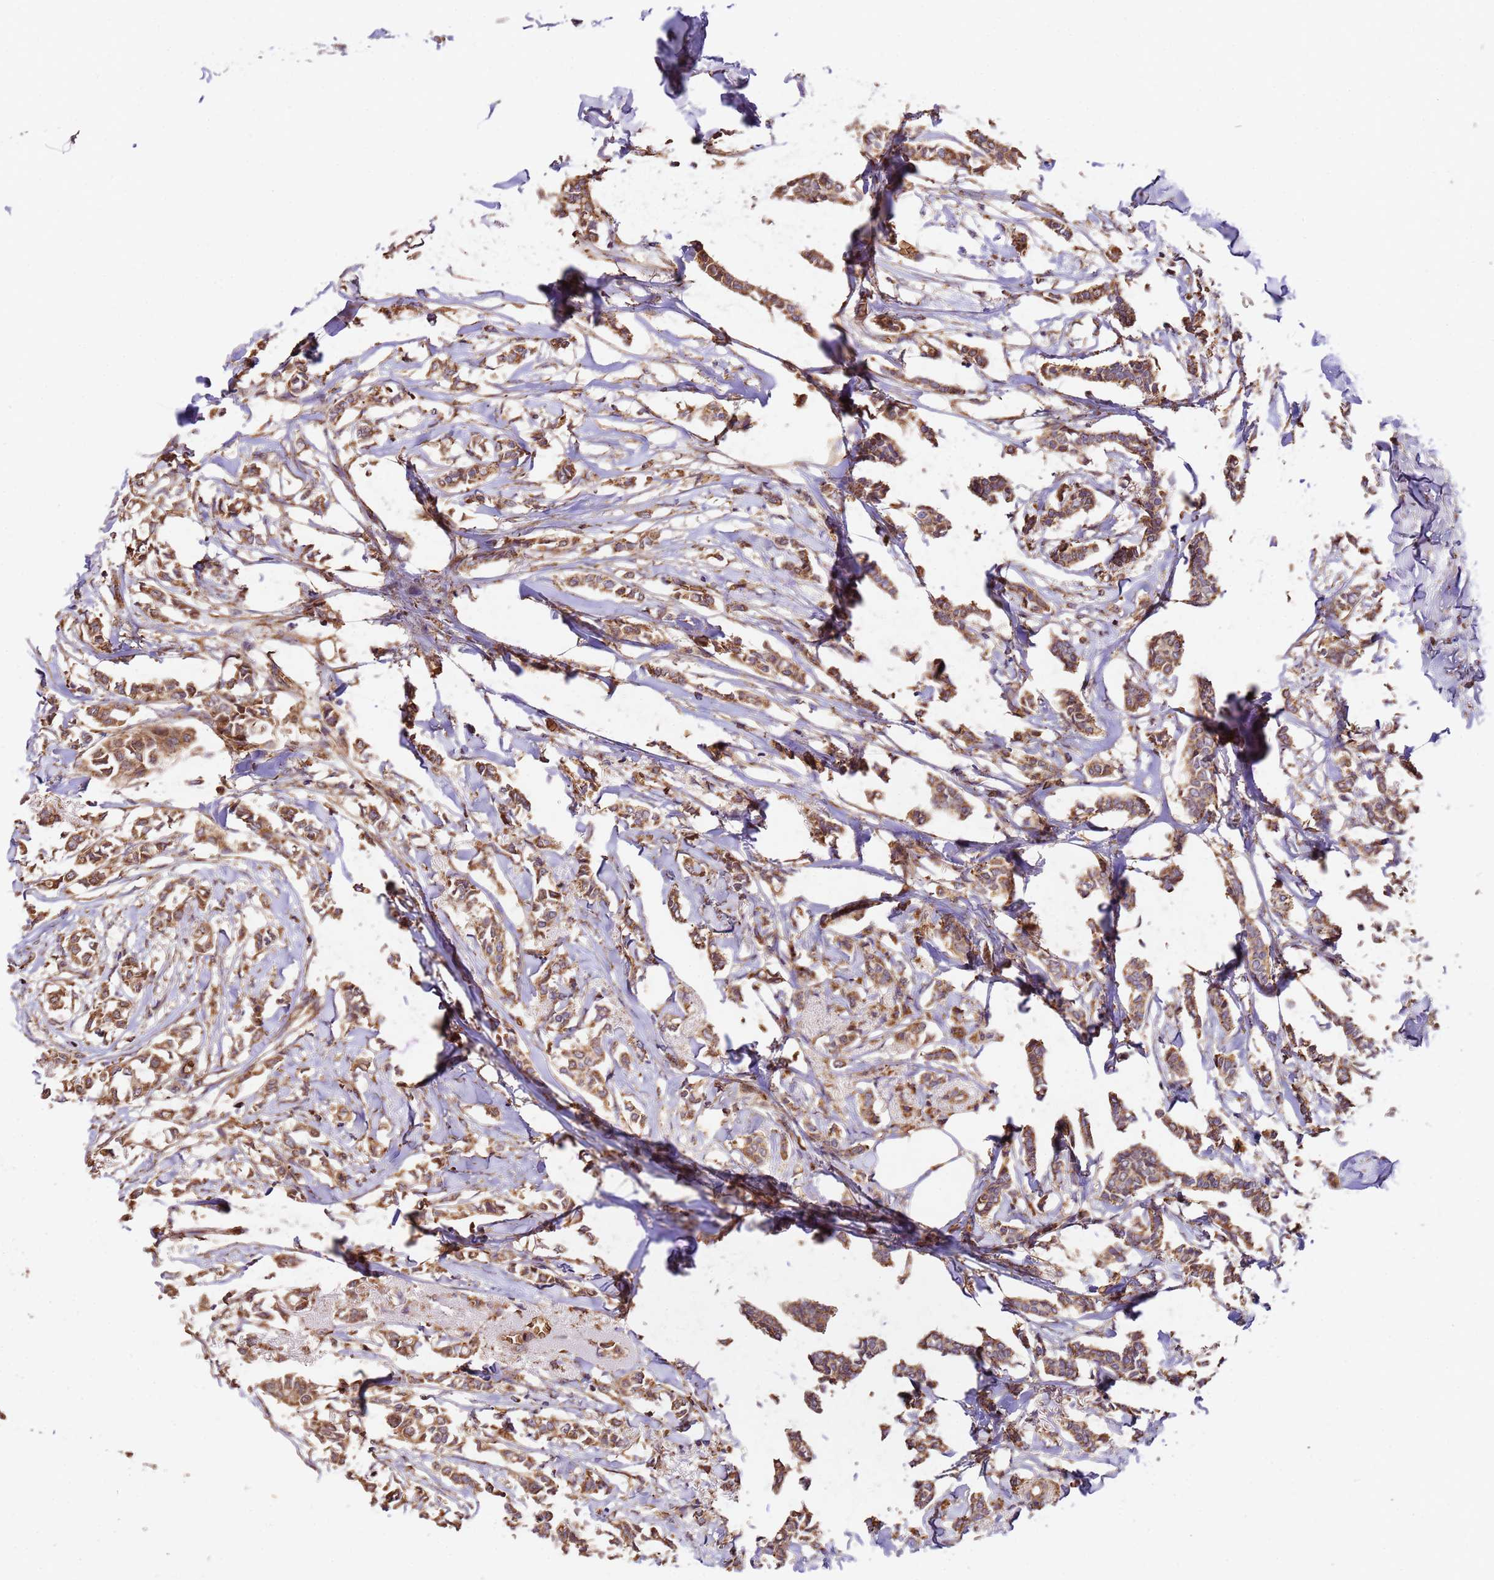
{"staining": {"intensity": "moderate", "quantity": ">75%", "location": "cytoplasmic/membranous"}, "tissue": "breast cancer", "cell_type": "Tumor cells", "image_type": "cancer", "snomed": [{"axis": "morphology", "description": "Duct carcinoma"}, {"axis": "topography", "description": "Breast"}], "caption": "IHC histopathology image of human breast cancer stained for a protein (brown), which shows medium levels of moderate cytoplasmic/membranous positivity in about >75% of tumor cells.", "gene": "LRRIQ1", "patient": {"sex": "female", "age": 41}}